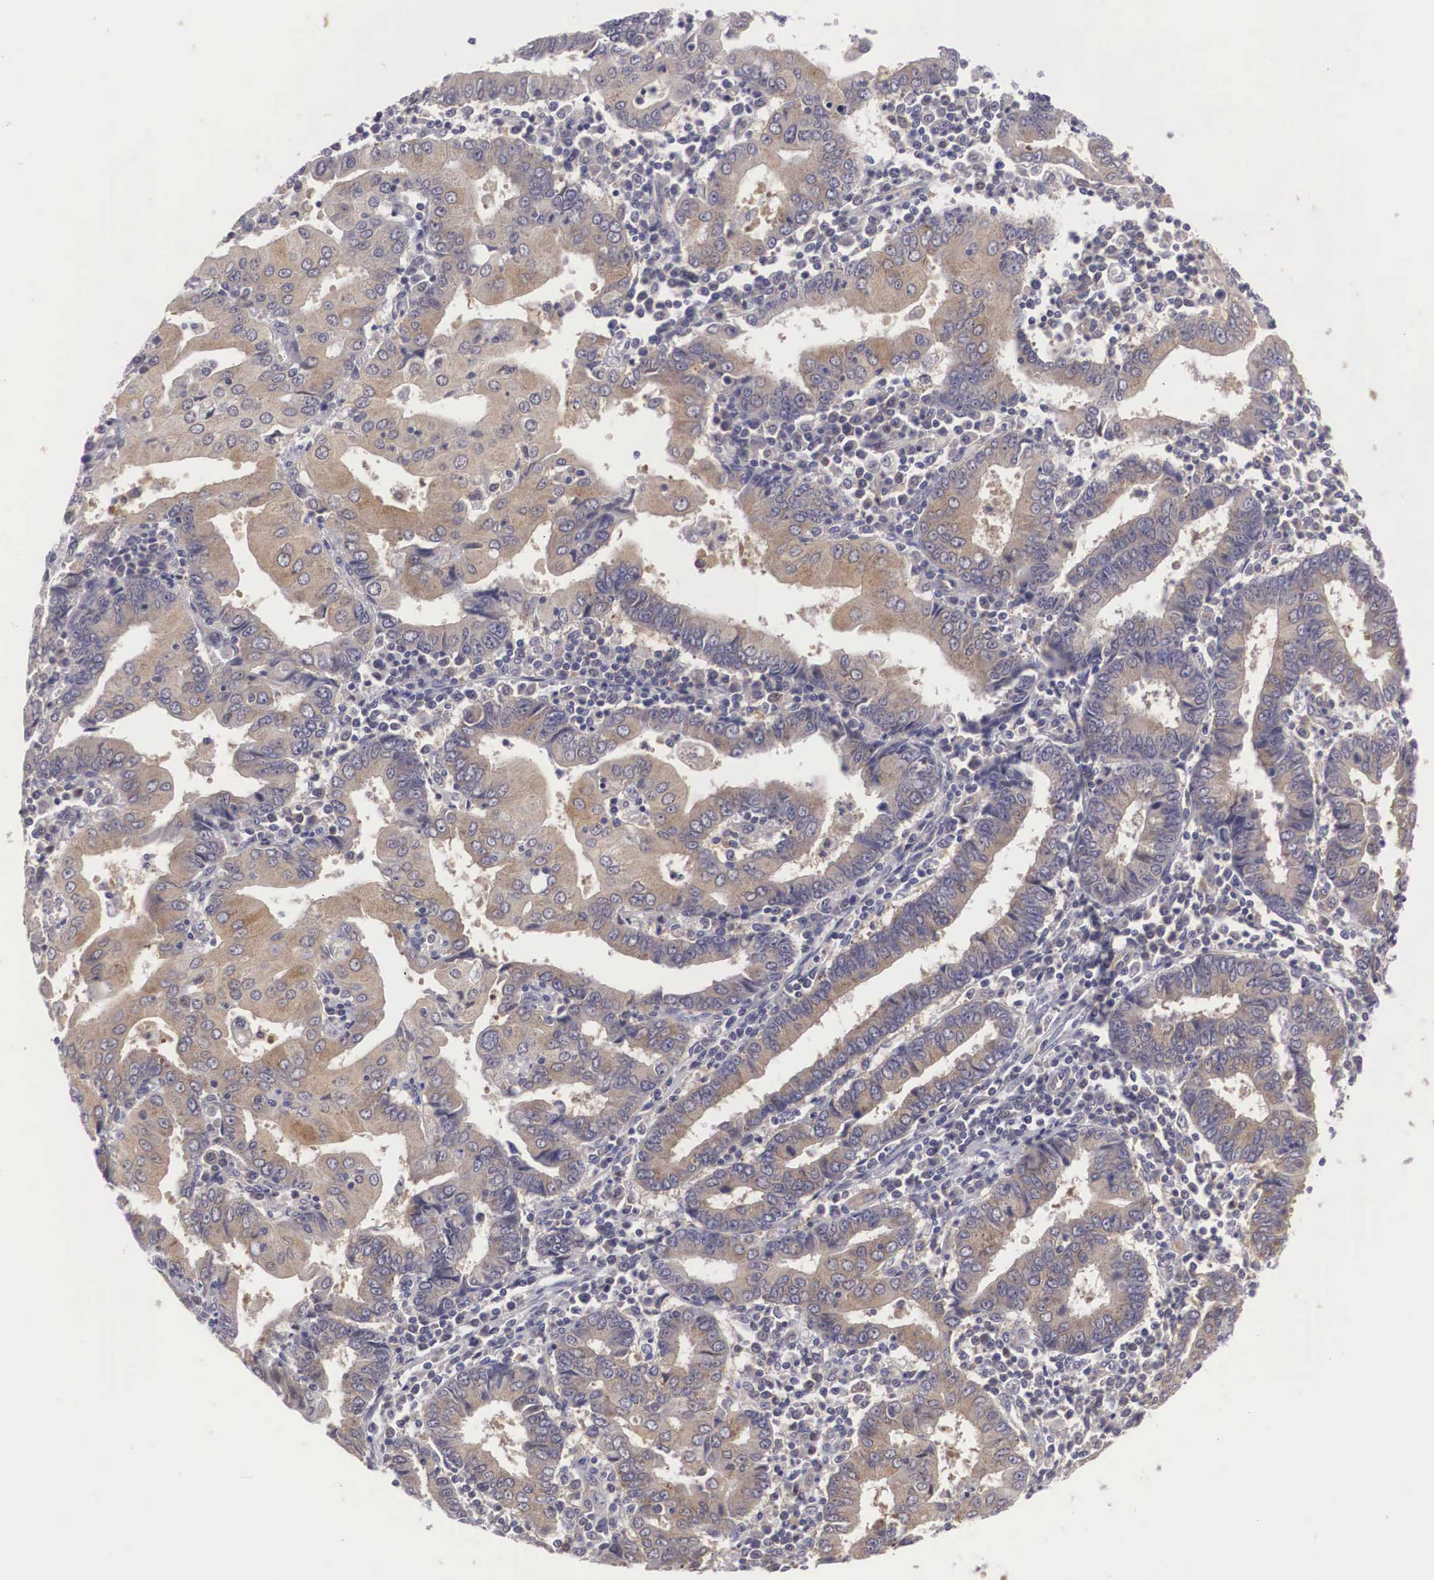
{"staining": {"intensity": "weak", "quantity": ">75%", "location": "cytoplasmic/membranous"}, "tissue": "endometrial cancer", "cell_type": "Tumor cells", "image_type": "cancer", "snomed": [{"axis": "morphology", "description": "Adenocarcinoma, NOS"}, {"axis": "topography", "description": "Endometrium"}], "caption": "A micrograph of human endometrial cancer (adenocarcinoma) stained for a protein shows weak cytoplasmic/membranous brown staining in tumor cells. (DAB = brown stain, brightfield microscopy at high magnification).", "gene": "GRIPAP1", "patient": {"sex": "female", "age": 75}}